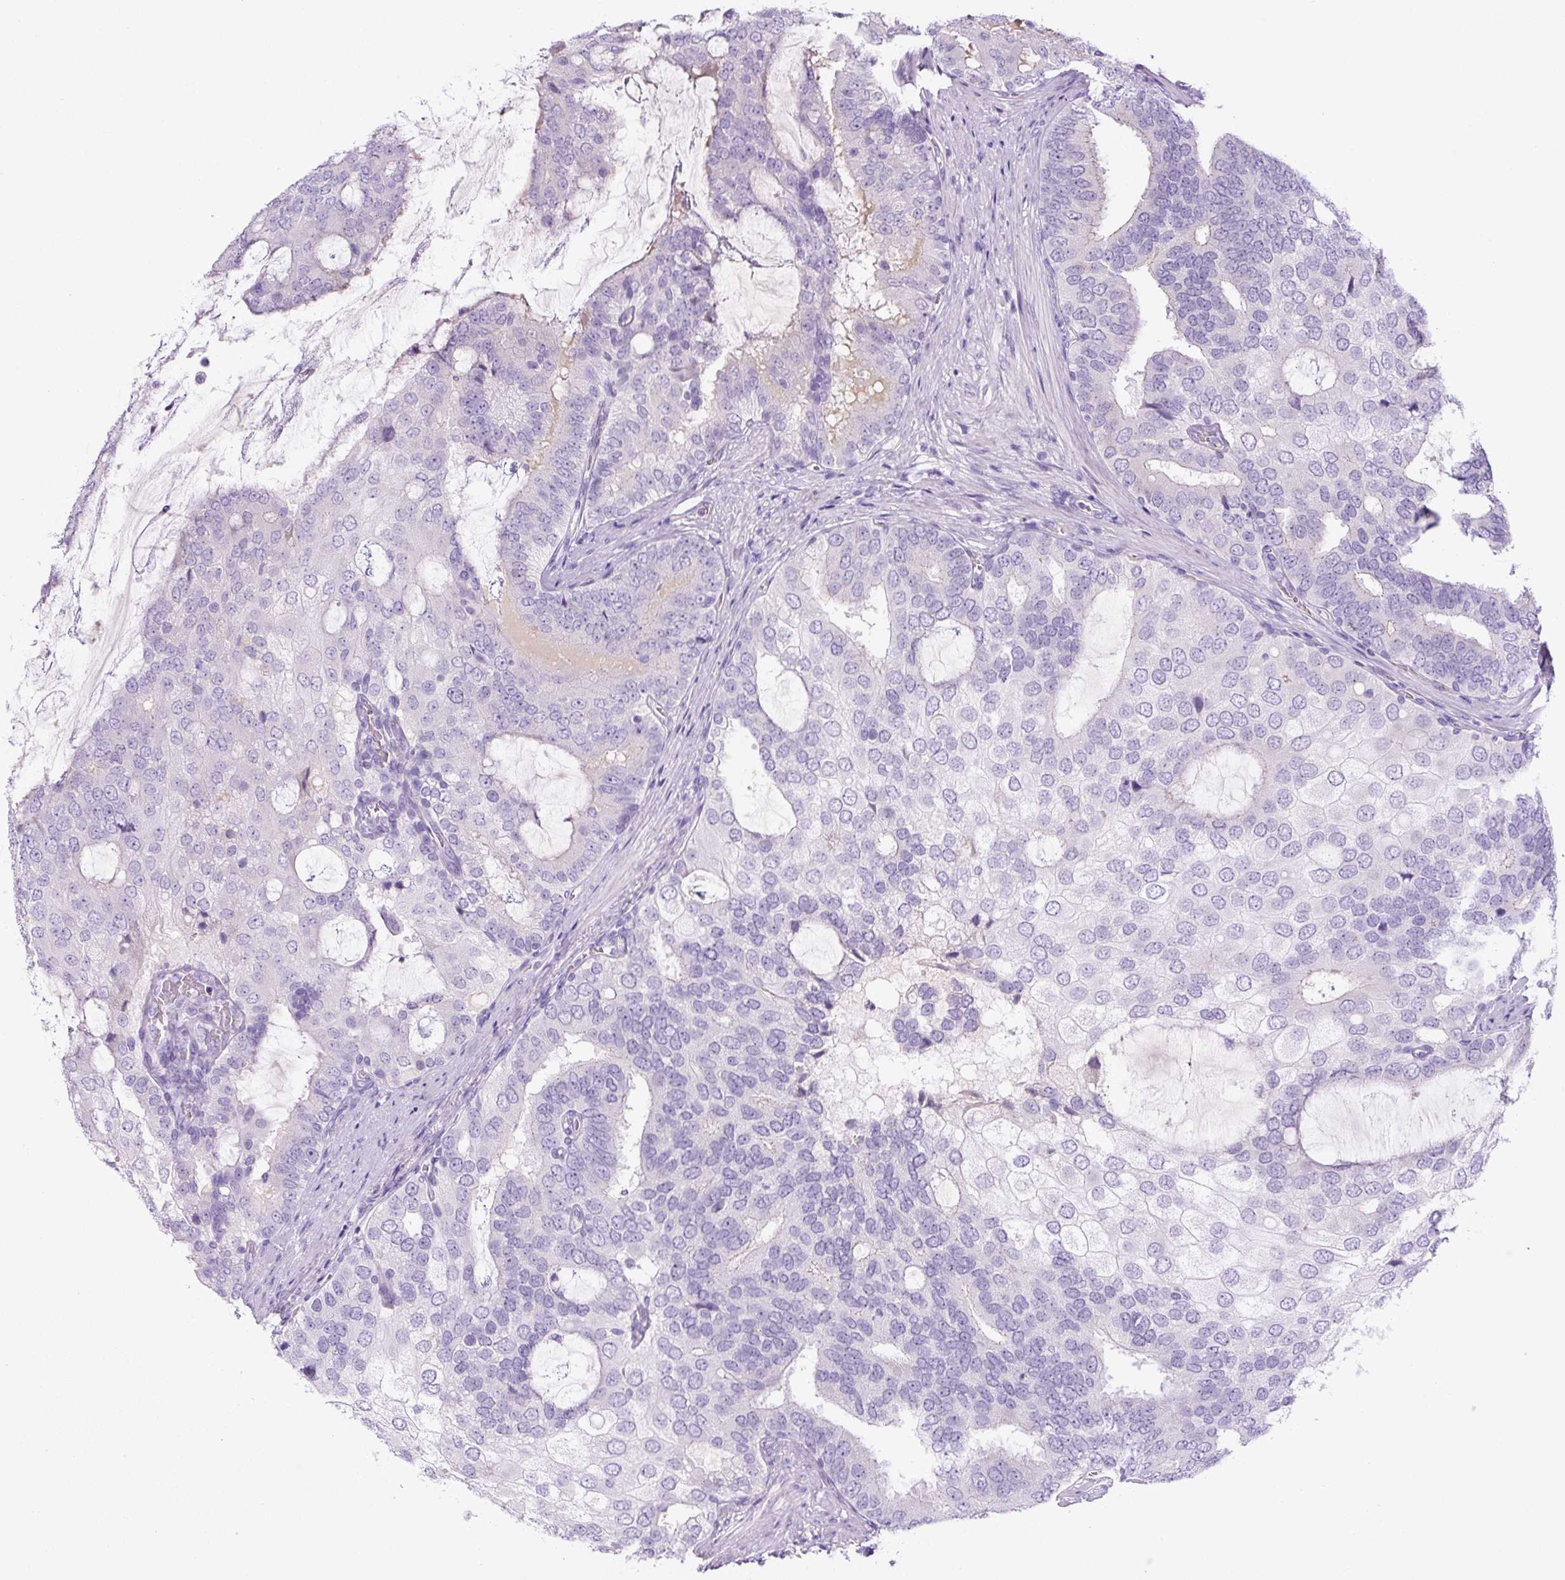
{"staining": {"intensity": "negative", "quantity": "none", "location": "none"}, "tissue": "prostate cancer", "cell_type": "Tumor cells", "image_type": "cancer", "snomed": [{"axis": "morphology", "description": "Adenocarcinoma, High grade"}, {"axis": "topography", "description": "Prostate"}], "caption": "The immunohistochemistry micrograph has no significant staining in tumor cells of prostate cancer tissue.", "gene": "RSPO4", "patient": {"sex": "male", "age": 55}}